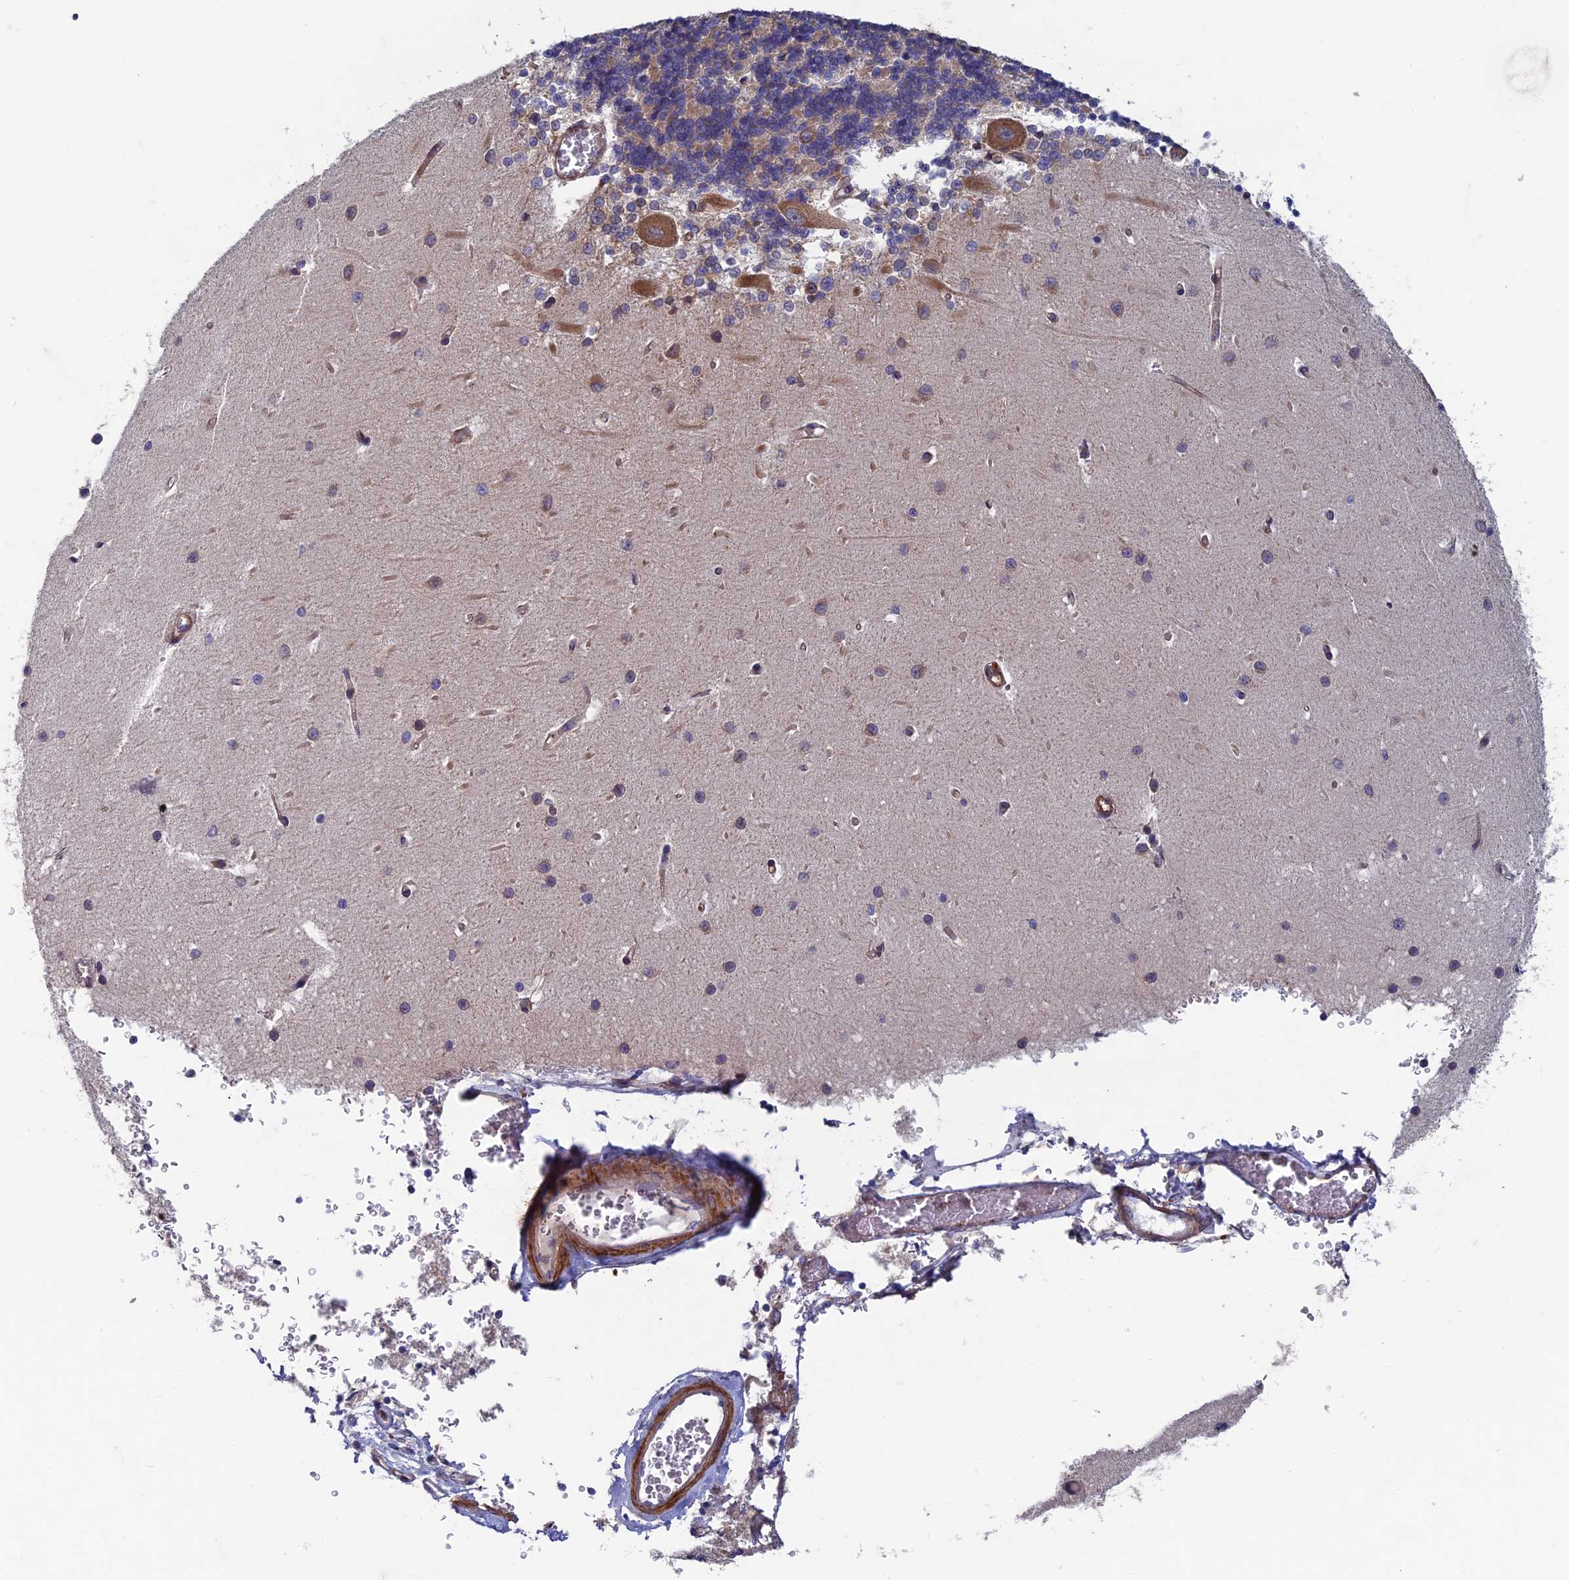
{"staining": {"intensity": "weak", "quantity": "<25%", "location": "cytoplasmic/membranous"}, "tissue": "cerebellum", "cell_type": "Cells in granular layer", "image_type": "normal", "snomed": [{"axis": "morphology", "description": "Normal tissue, NOS"}, {"axis": "topography", "description": "Cerebellum"}], "caption": "This is an immunohistochemistry photomicrograph of normal human cerebellum. There is no positivity in cells in granular layer.", "gene": "NCAPG", "patient": {"sex": "male", "age": 37}}